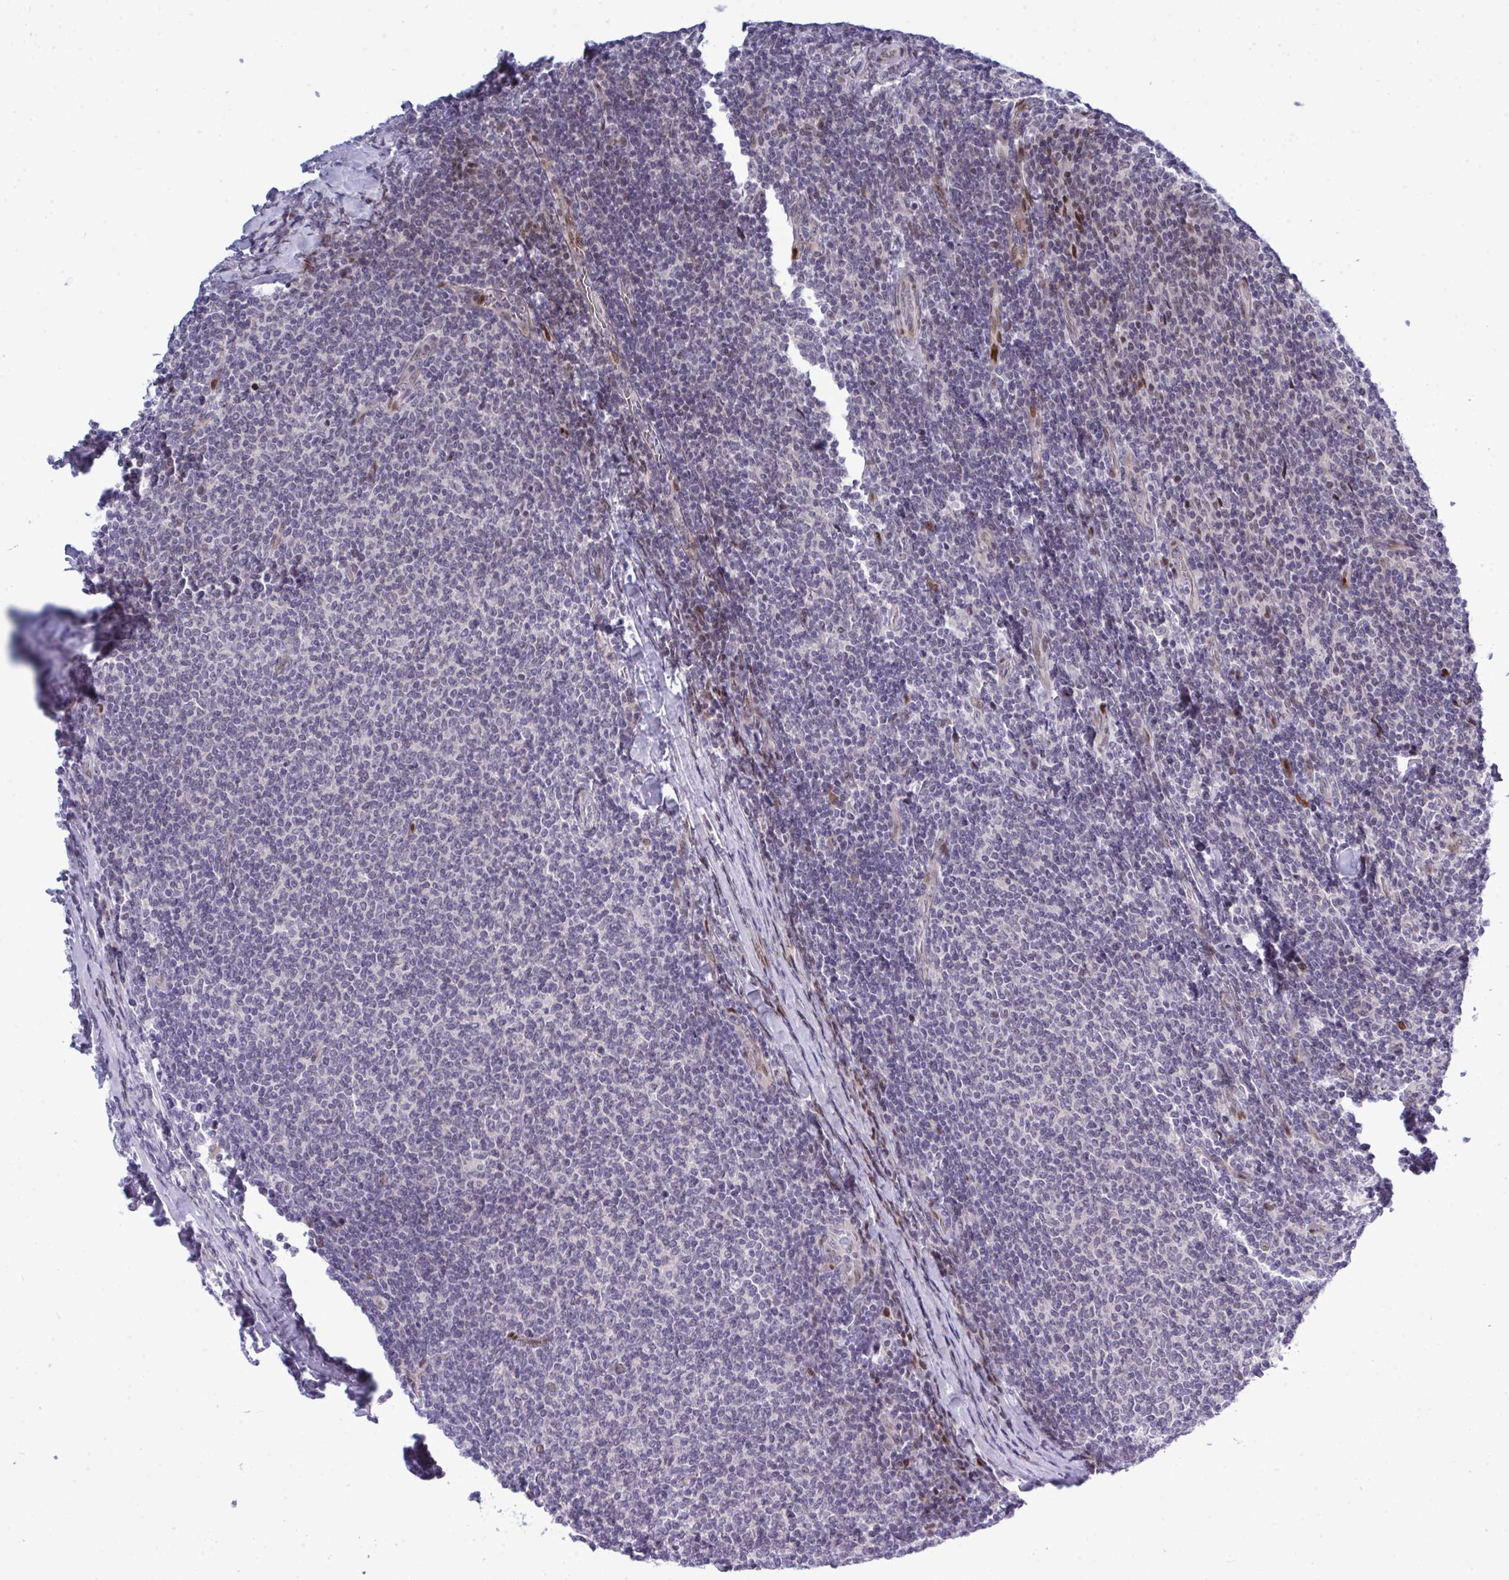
{"staining": {"intensity": "negative", "quantity": "none", "location": "none"}, "tissue": "lymphoma", "cell_type": "Tumor cells", "image_type": "cancer", "snomed": [{"axis": "morphology", "description": "Malignant lymphoma, non-Hodgkin's type, Low grade"}, {"axis": "topography", "description": "Lymph node"}], "caption": "Human lymphoma stained for a protein using immunohistochemistry (IHC) shows no staining in tumor cells.", "gene": "TAB1", "patient": {"sex": "male", "age": 52}}